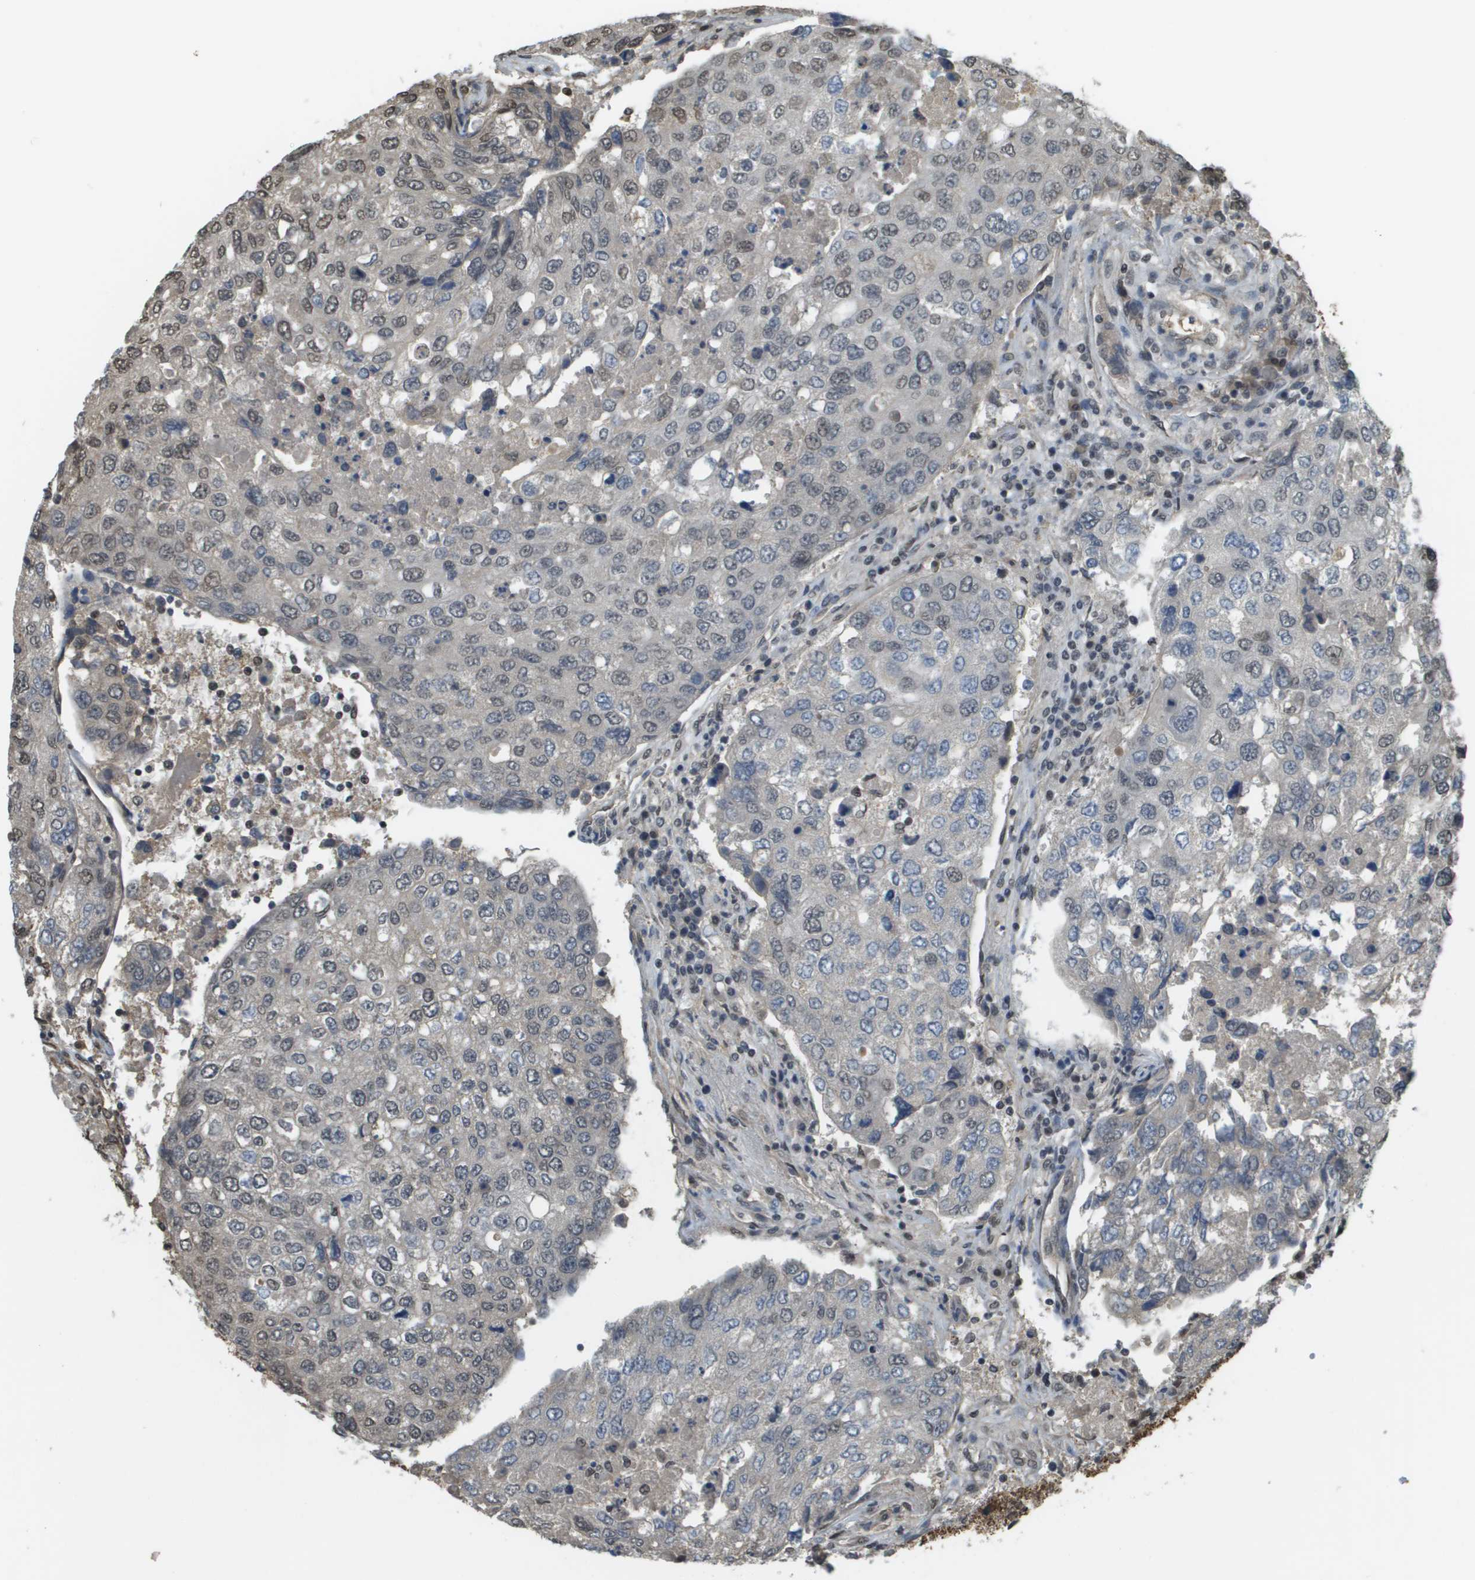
{"staining": {"intensity": "weak", "quantity": "<25%", "location": "nuclear"}, "tissue": "urothelial cancer", "cell_type": "Tumor cells", "image_type": "cancer", "snomed": [{"axis": "morphology", "description": "Urothelial carcinoma, High grade"}, {"axis": "topography", "description": "Lymph node"}, {"axis": "topography", "description": "Urinary bladder"}], "caption": "IHC micrograph of human urothelial cancer stained for a protein (brown), which displays no positivity in tumor cells. (Stains: DAB (3,3'-diaminobenzidine) immunohistochemistry (IHC) with hematoxylin counter stain, Microscopy: brightfield microscopy at high magnification).", "gene": "NDRG2", "patient": {"sex": "male", "age": 51}}